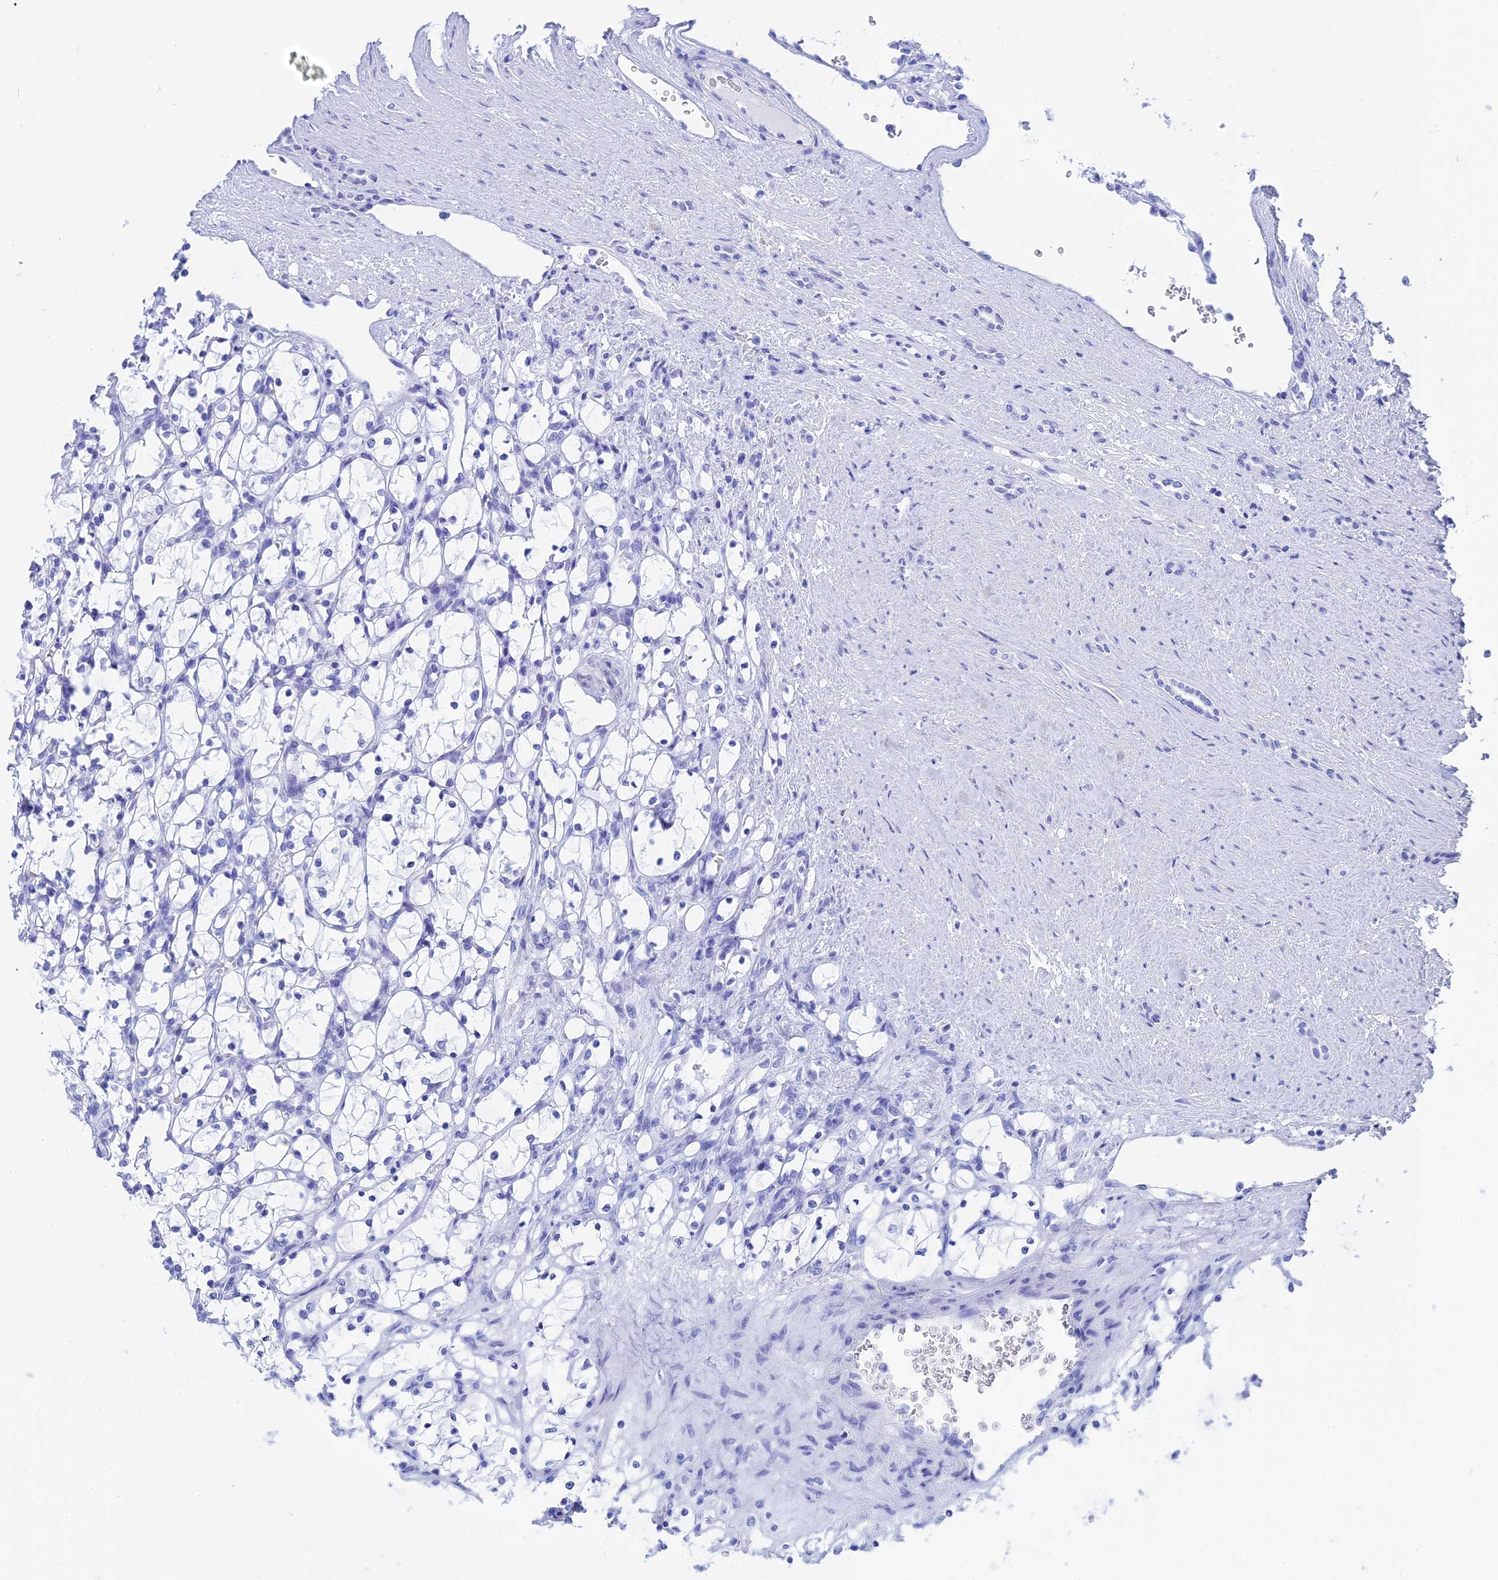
{"staining": {"intensity": "negative", "quantity": "none", "location": "none"}, "tissue": "renal cancer", "cell_type": "Tumor cells", "image_type": "cancer", "snomed": [{"axis": "morphology", "description": "Adenocarcinoma, NOS"}, {"axis": "topography", "description": "Kidney"}], "caption": "A histopathology image of renal cancer (adenocarcinoma) stained for a protein displays no brown staining in tumor cells. Brightfield microscopy of IHC stained with DAB (brown) and hematoxylin (blue), captured at high magnification.", "gene": "TEX101", "patient": {"sex": "female", "age": 69}}